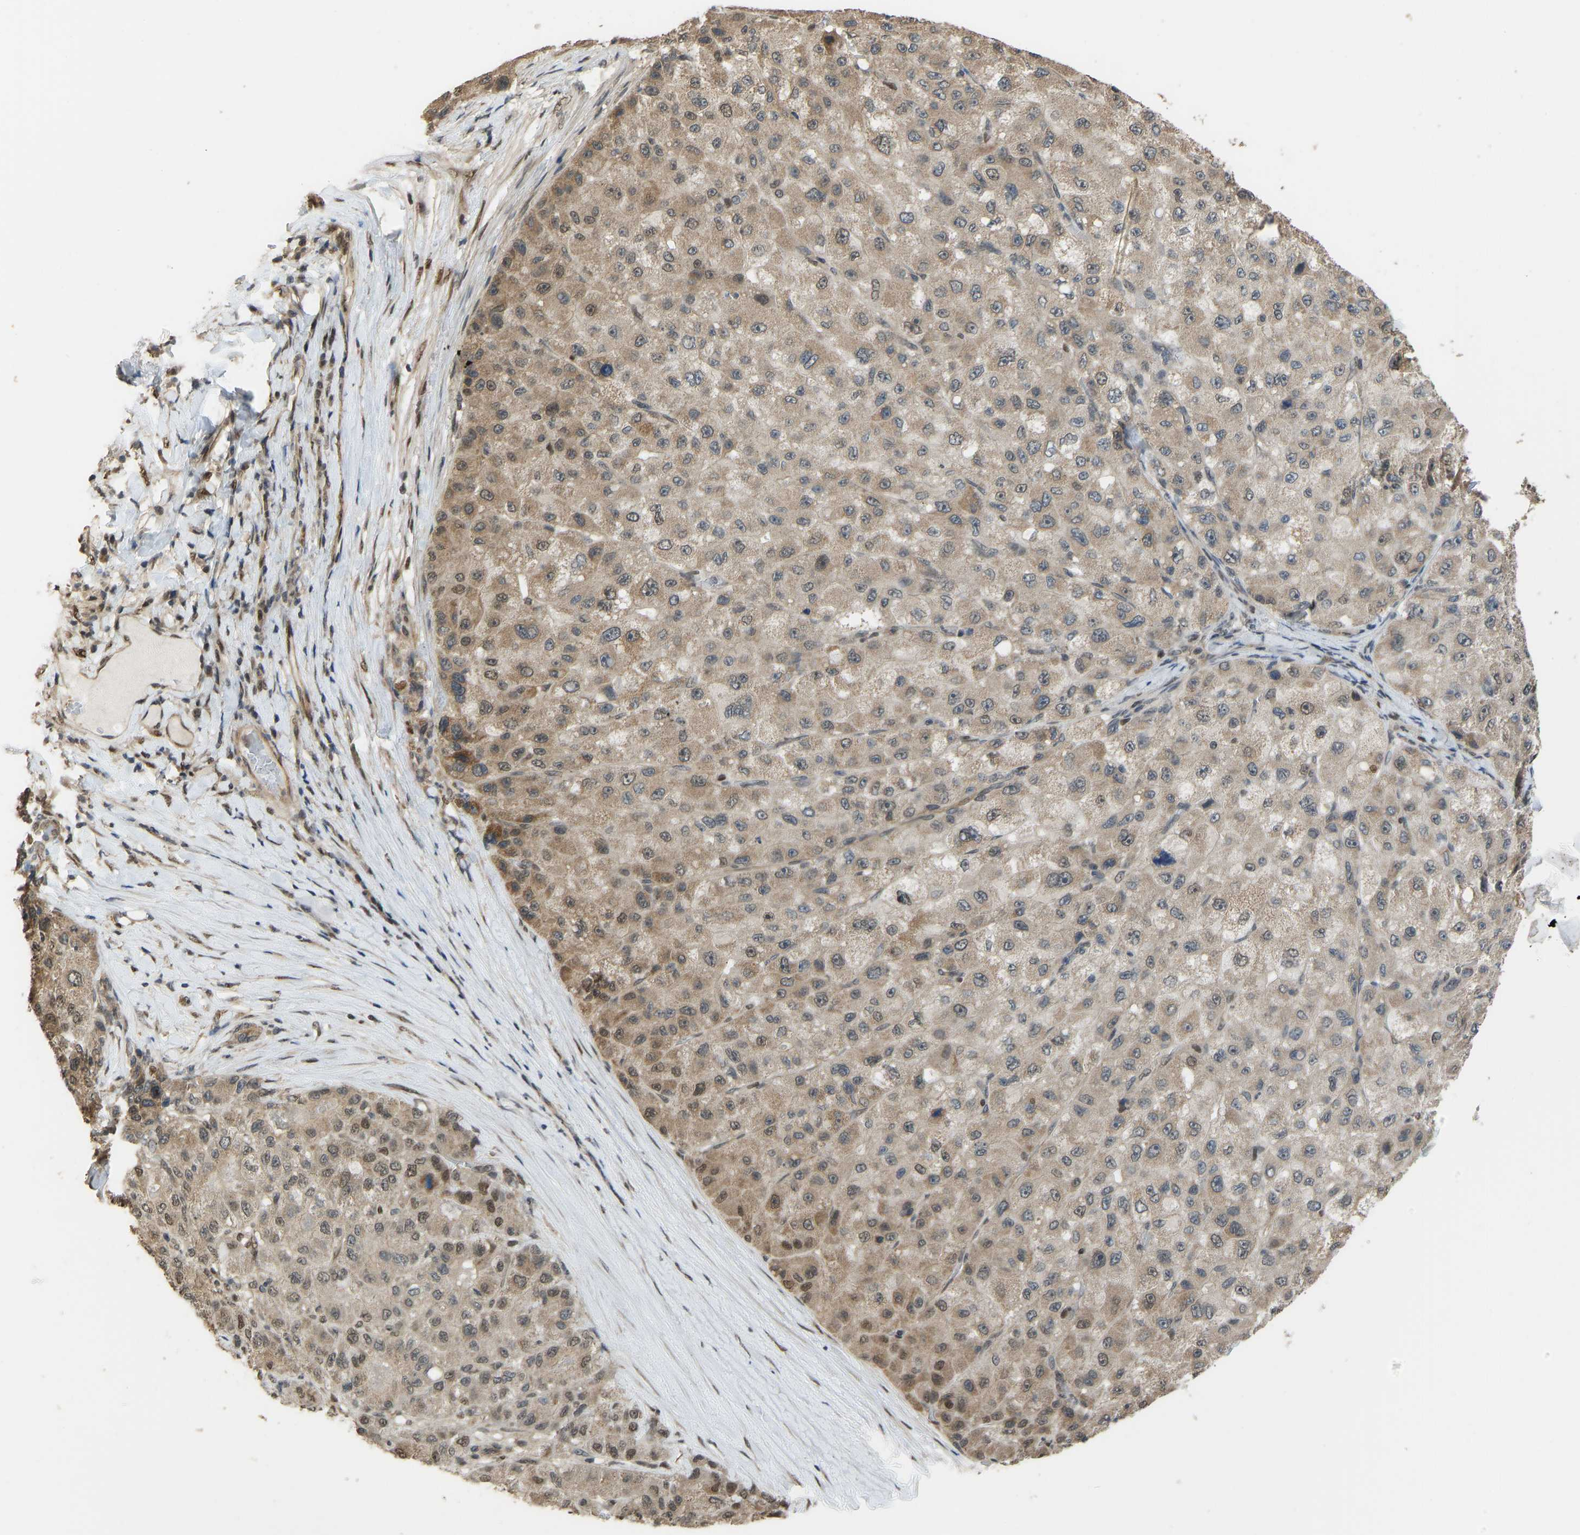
{"staining": {"intensity": "moderate", "quantity": ">75%", "location": "cytoplasmic/membranous,nuclear"}, "tissue": "liver cancer", "cell_type": "Tumor cells", "image_type": "cancer", "snomed": [{"axis": "morphology", "description": "Carcinoma, Hepatocellular, NOS"}, {"axis": "topography", "description": "Liver"}], "caption": "Liver cancer (hepatocellular carcinoma) stained for a protein (brown) exhibits moderate cytoplasmic/membranous and nuclear positive positivity in approximately >75% of tumor cells.", "gene": "KPNA6", "patient": {"sex": "male", "age": 80}}